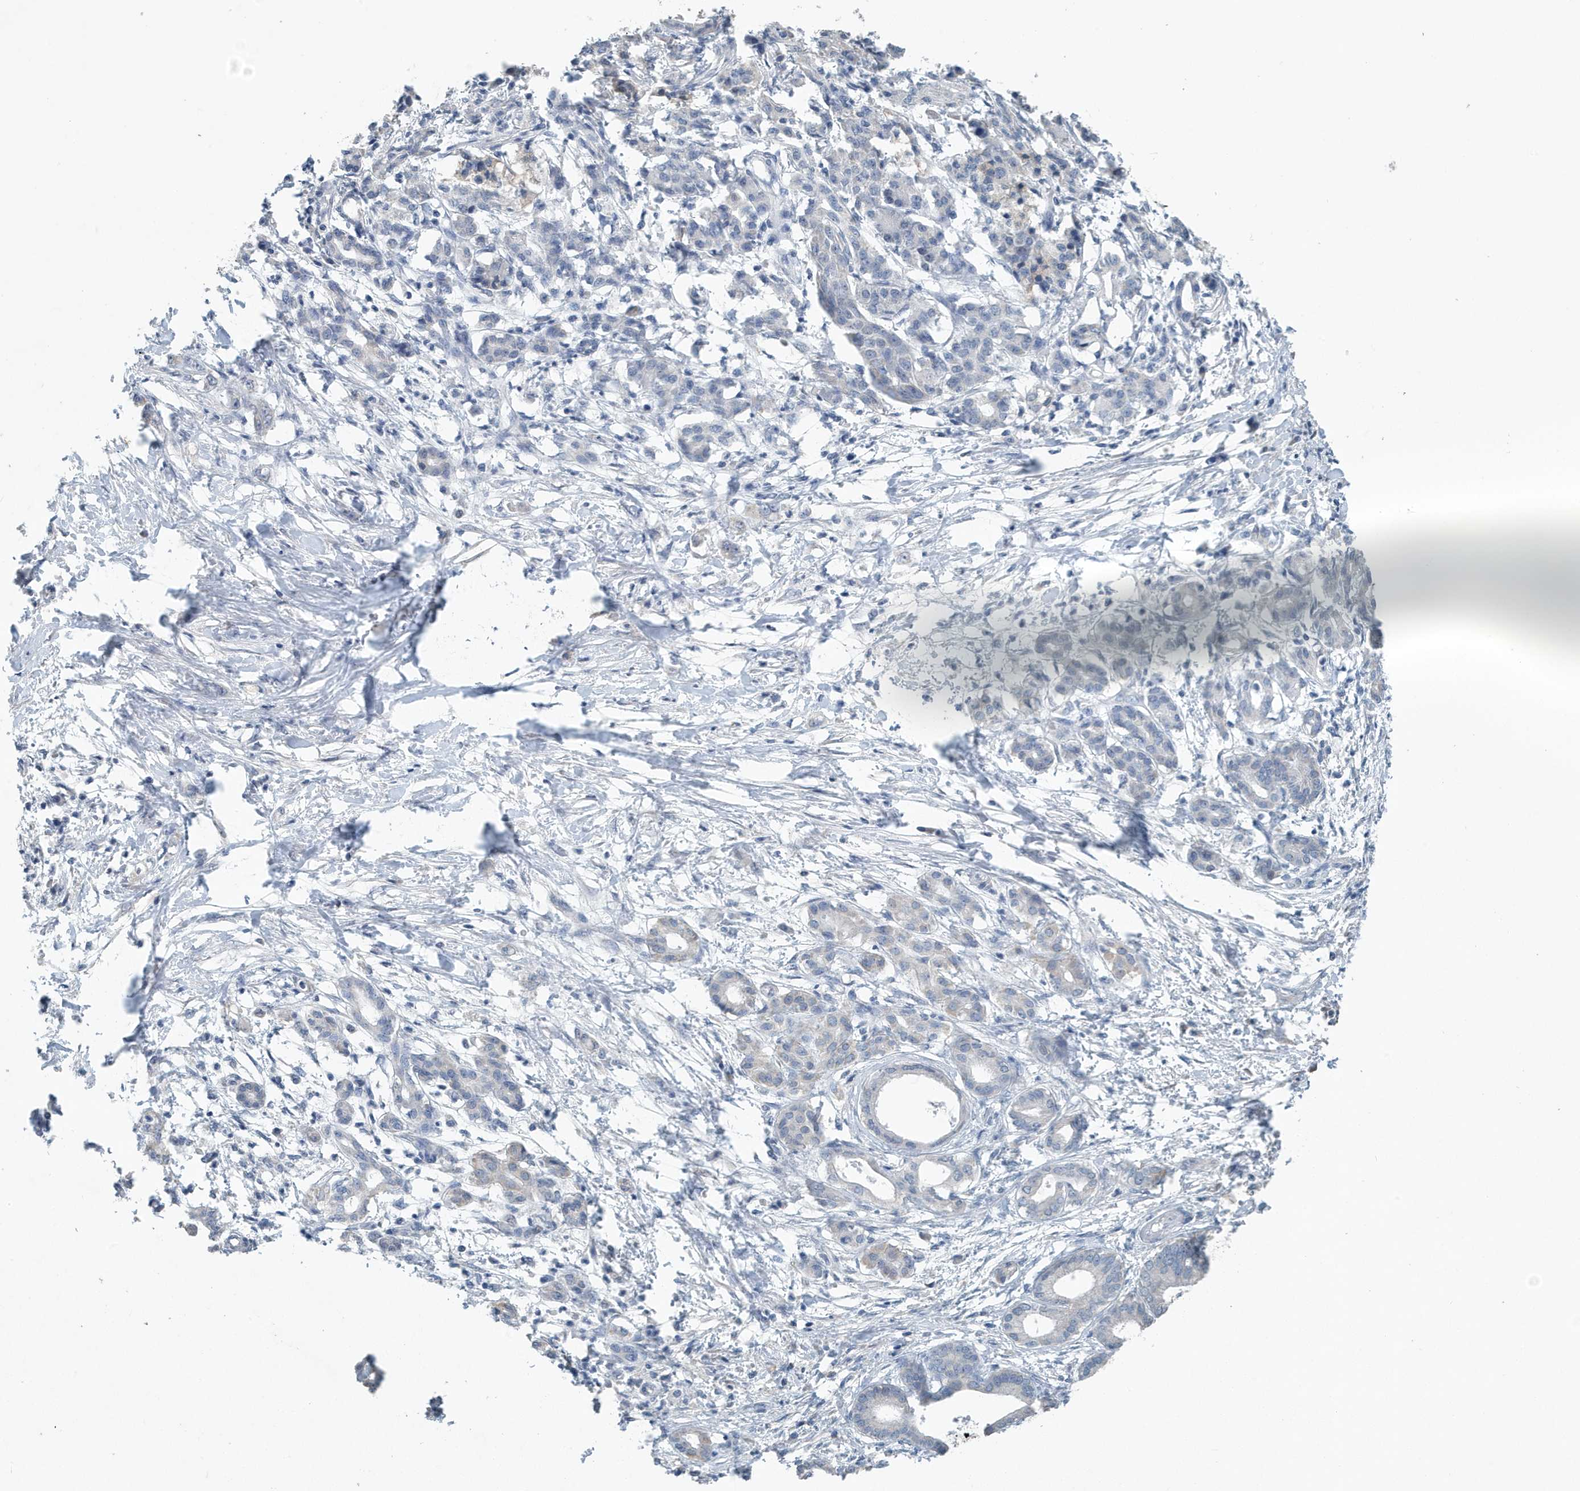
{"staining": {"intensity": "negative", "quantity": "none", "location": "none"}, "tissue": "pancreatic cancer", "cell_type": "Tumor cells", "image_type": "cancer", "snomed": [{"axis": "morphology", "description": "Adenocarcinoma, NOS"}, {"axis": "topography", "description": "Pancreas"}], "caption": "This is an immunohistochemistry (IHC) histopathology image of human pancreatic cancer. There is no expression in tumor cells.", "gene": "UGT2B4", "patient": {"sex": "female", "age": 55}}